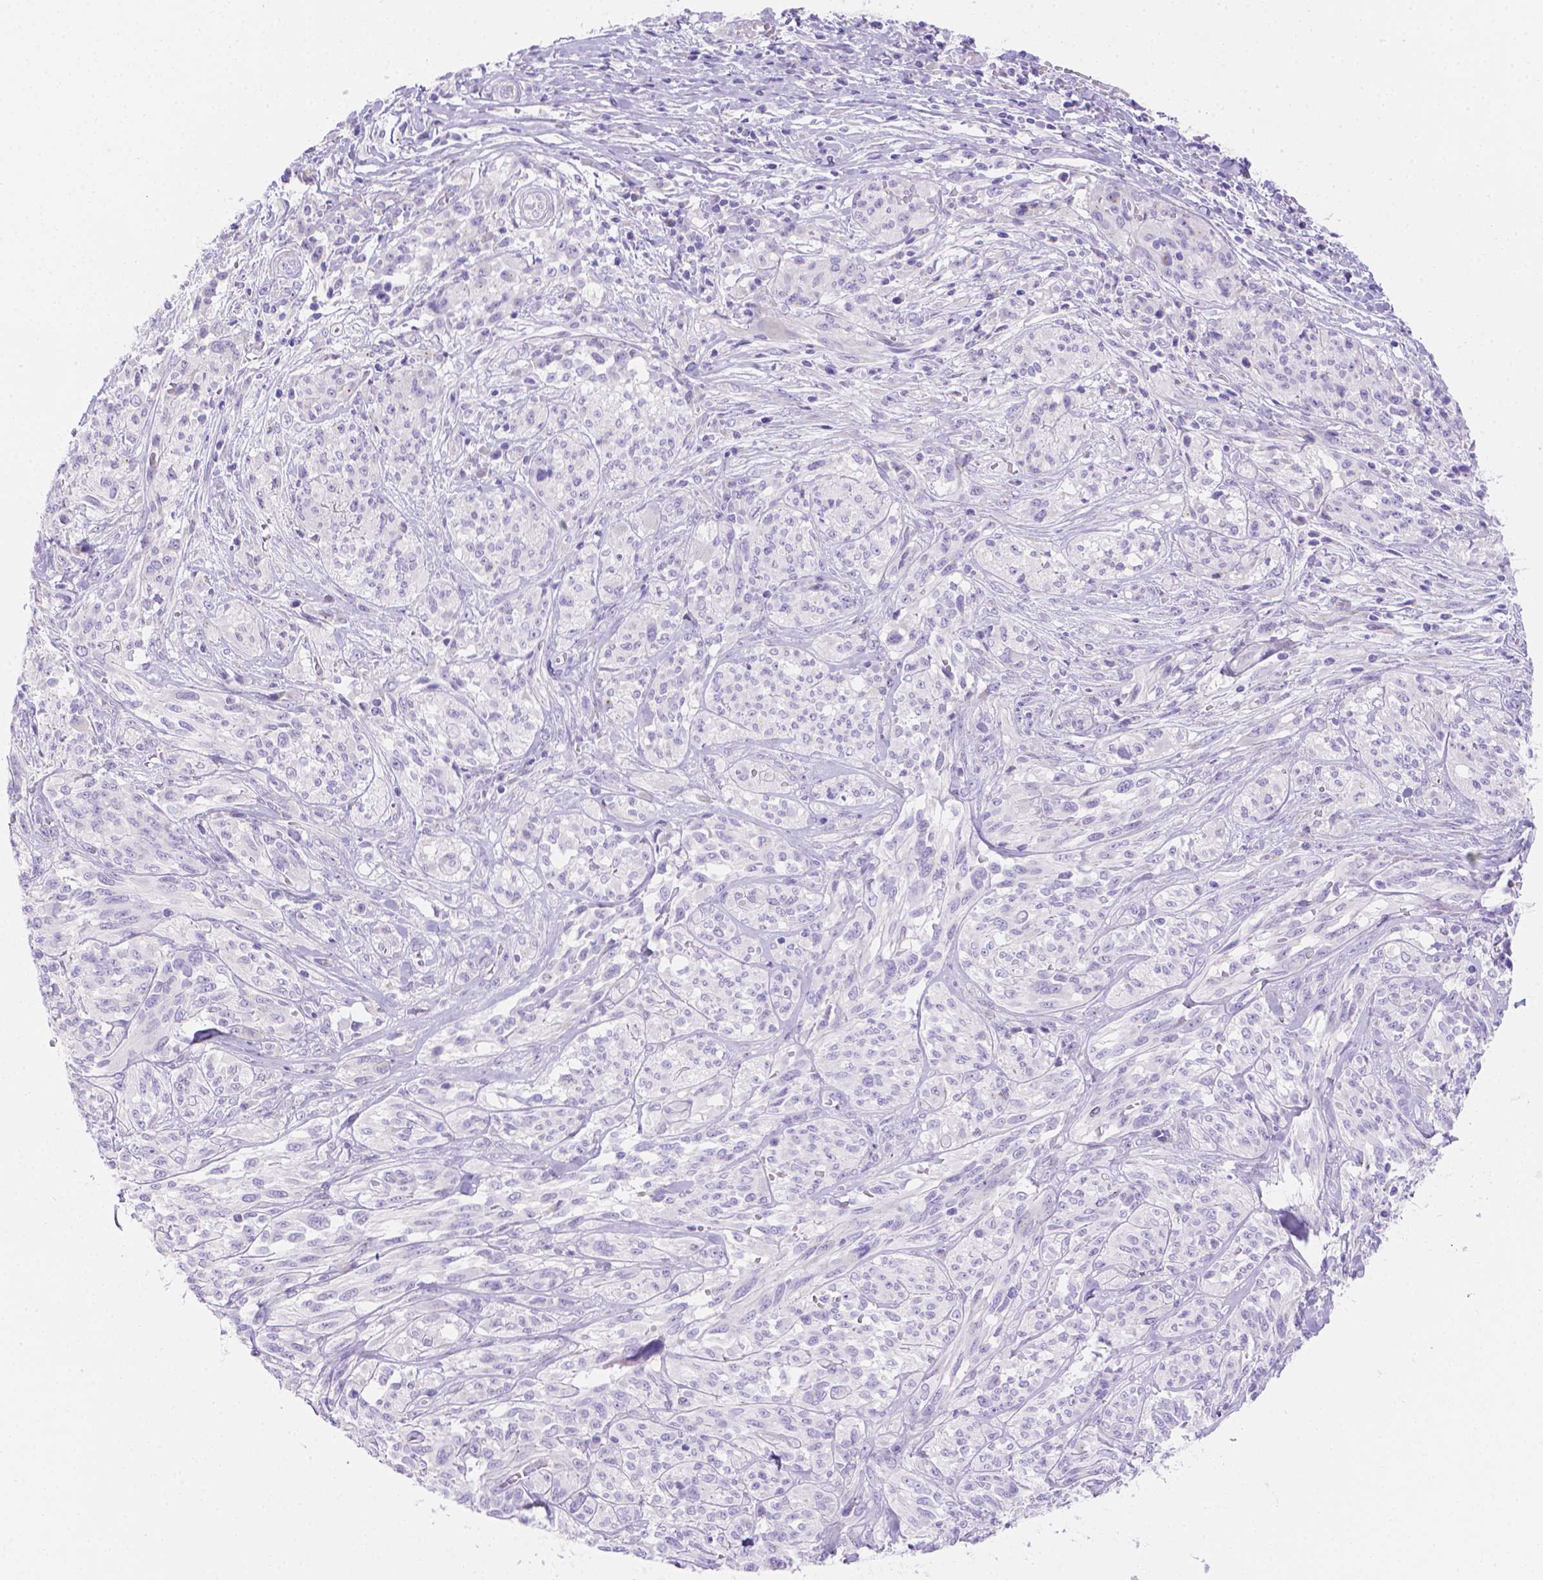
{"staining": {"intensity": "negative", "quantity": "none", "location": "none"}, "tissue": "melanoma", "cell_type": "Tumor cells", "image_type": "cancer", "snomed": [{"axis": "morphology", "description": "Malignant melanoma, NOS"}, {"axis": "topography", "description": "Skin"}], "caption": "DAB (3,3'-diaminobenzidine) immunohistochemical staining of malignant melanoma reveals no significant positivity in tumor cells.", "gene": "MLN", "patient": {"sex": "female", "age": 91}}